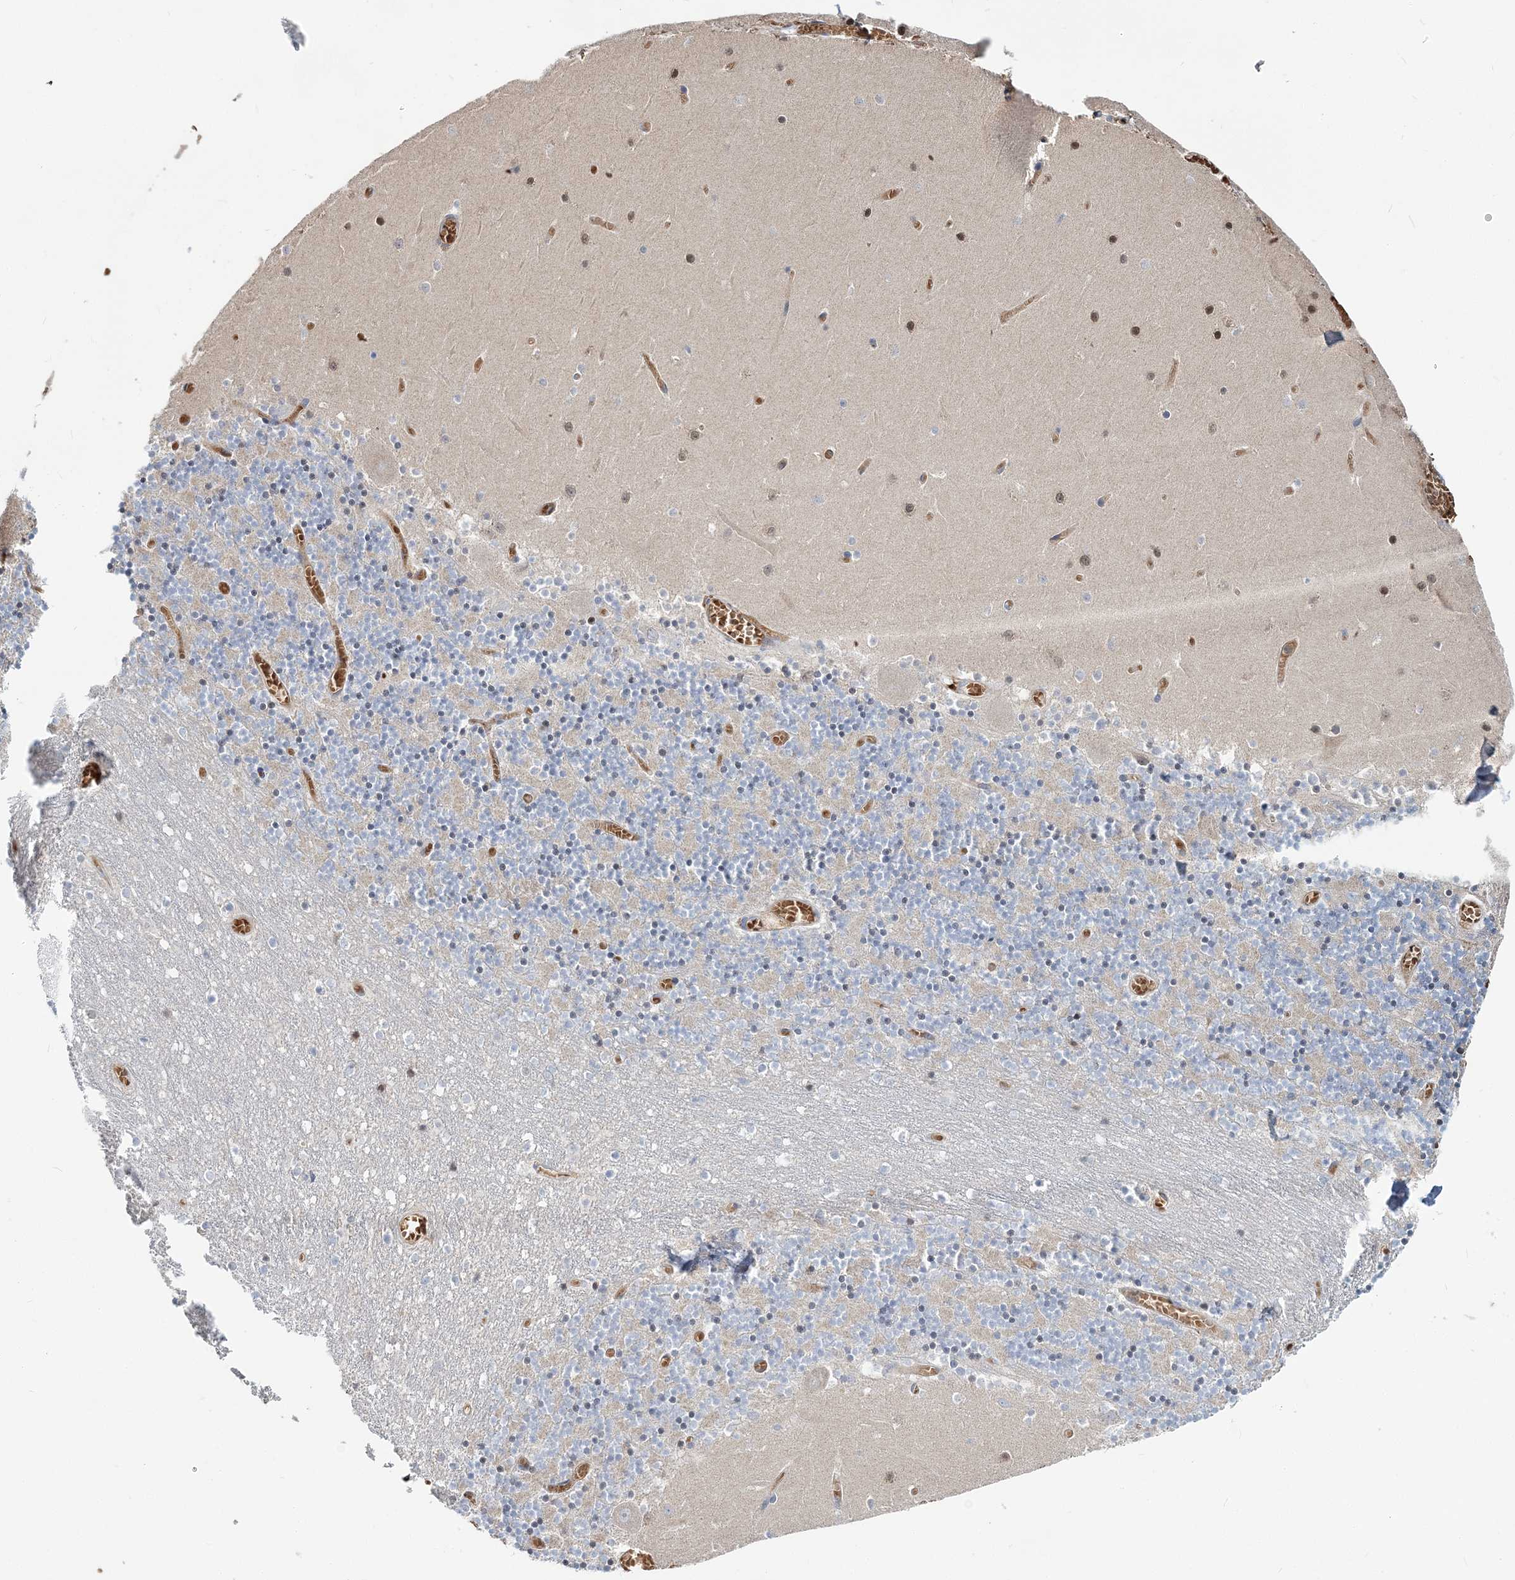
{"staining": {"intensity": "negative", "quantity": "none", "location": "none"}, "tissue": "cerebellum", "cell_type": "Cells in granular layer", "image_type": "normal", "snomed": [{"axis": "morphology", "description": "Normal tissue, NOS"}, {"axis": "topography", "description": "Cerebellum"}], "caption": "This histopathology image is of unremarkable cerebellum stained with immunohistochemistry (IHC) to label a protein in brown with the nuclei are counter-stained blue. There is no staining in cells in granular layer.", "gene": "ATP11B", "patient": {"sex": "female", "age": 28}}